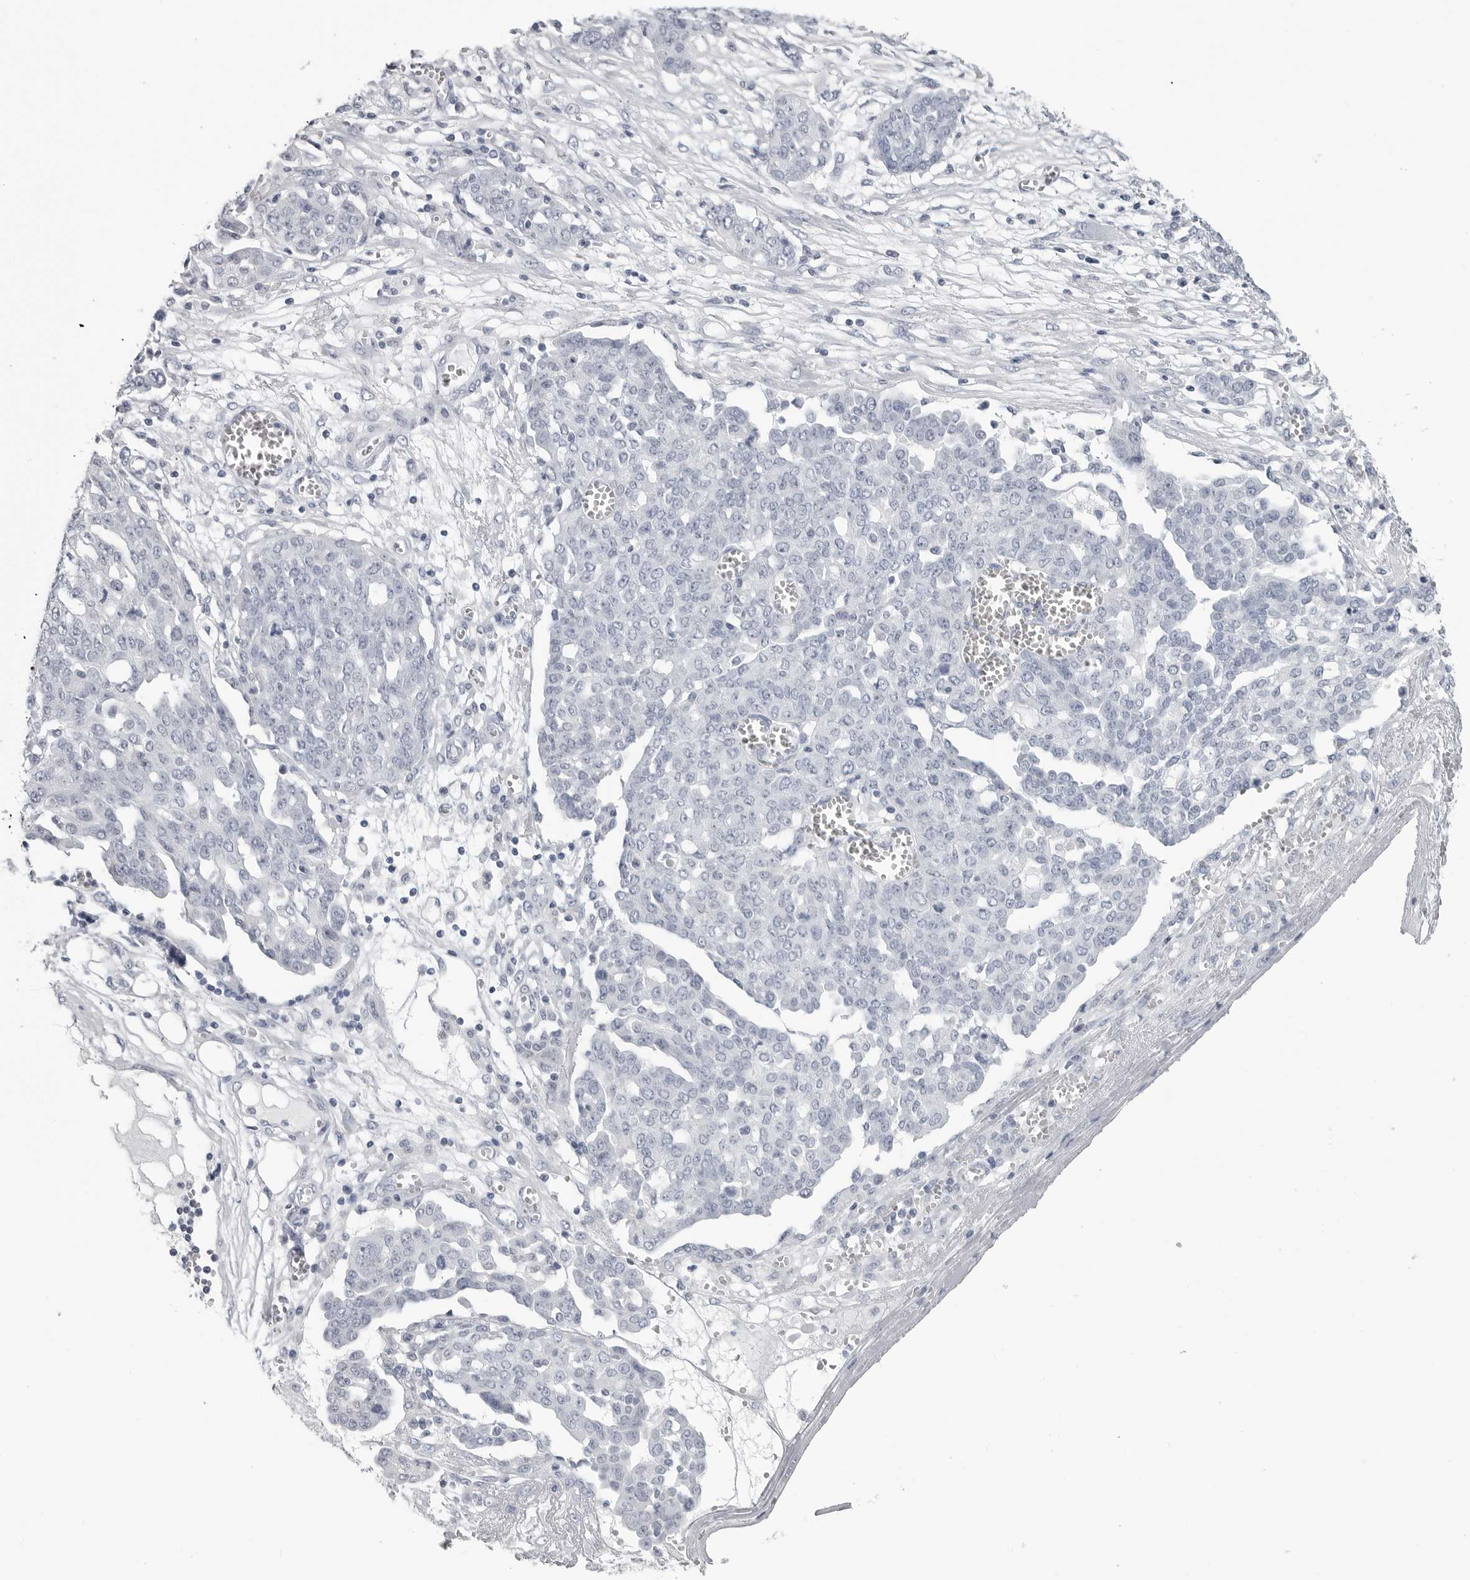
{"staining": {"intensity": "negative", "quantity": "none", "location": "none"}, "tissue": "ovarian cancer", "cell_type": "Tumor cells", "image_type": "cancer", "snomed": [{"axis": "morphology", "description": "Cystadenocarcinoma, serous, NOS"}, {"axis": "topography", "description": "Soft tissue"}, {"axis": "topography", "description": "Ovary"}], "caption": "This is an IHC image of ovarian cancer (serous cystadenocarcinoma). There is no staining in tumor cells.", "gene": "PGA3", "patient": {"sex": "female", "age": 57}}